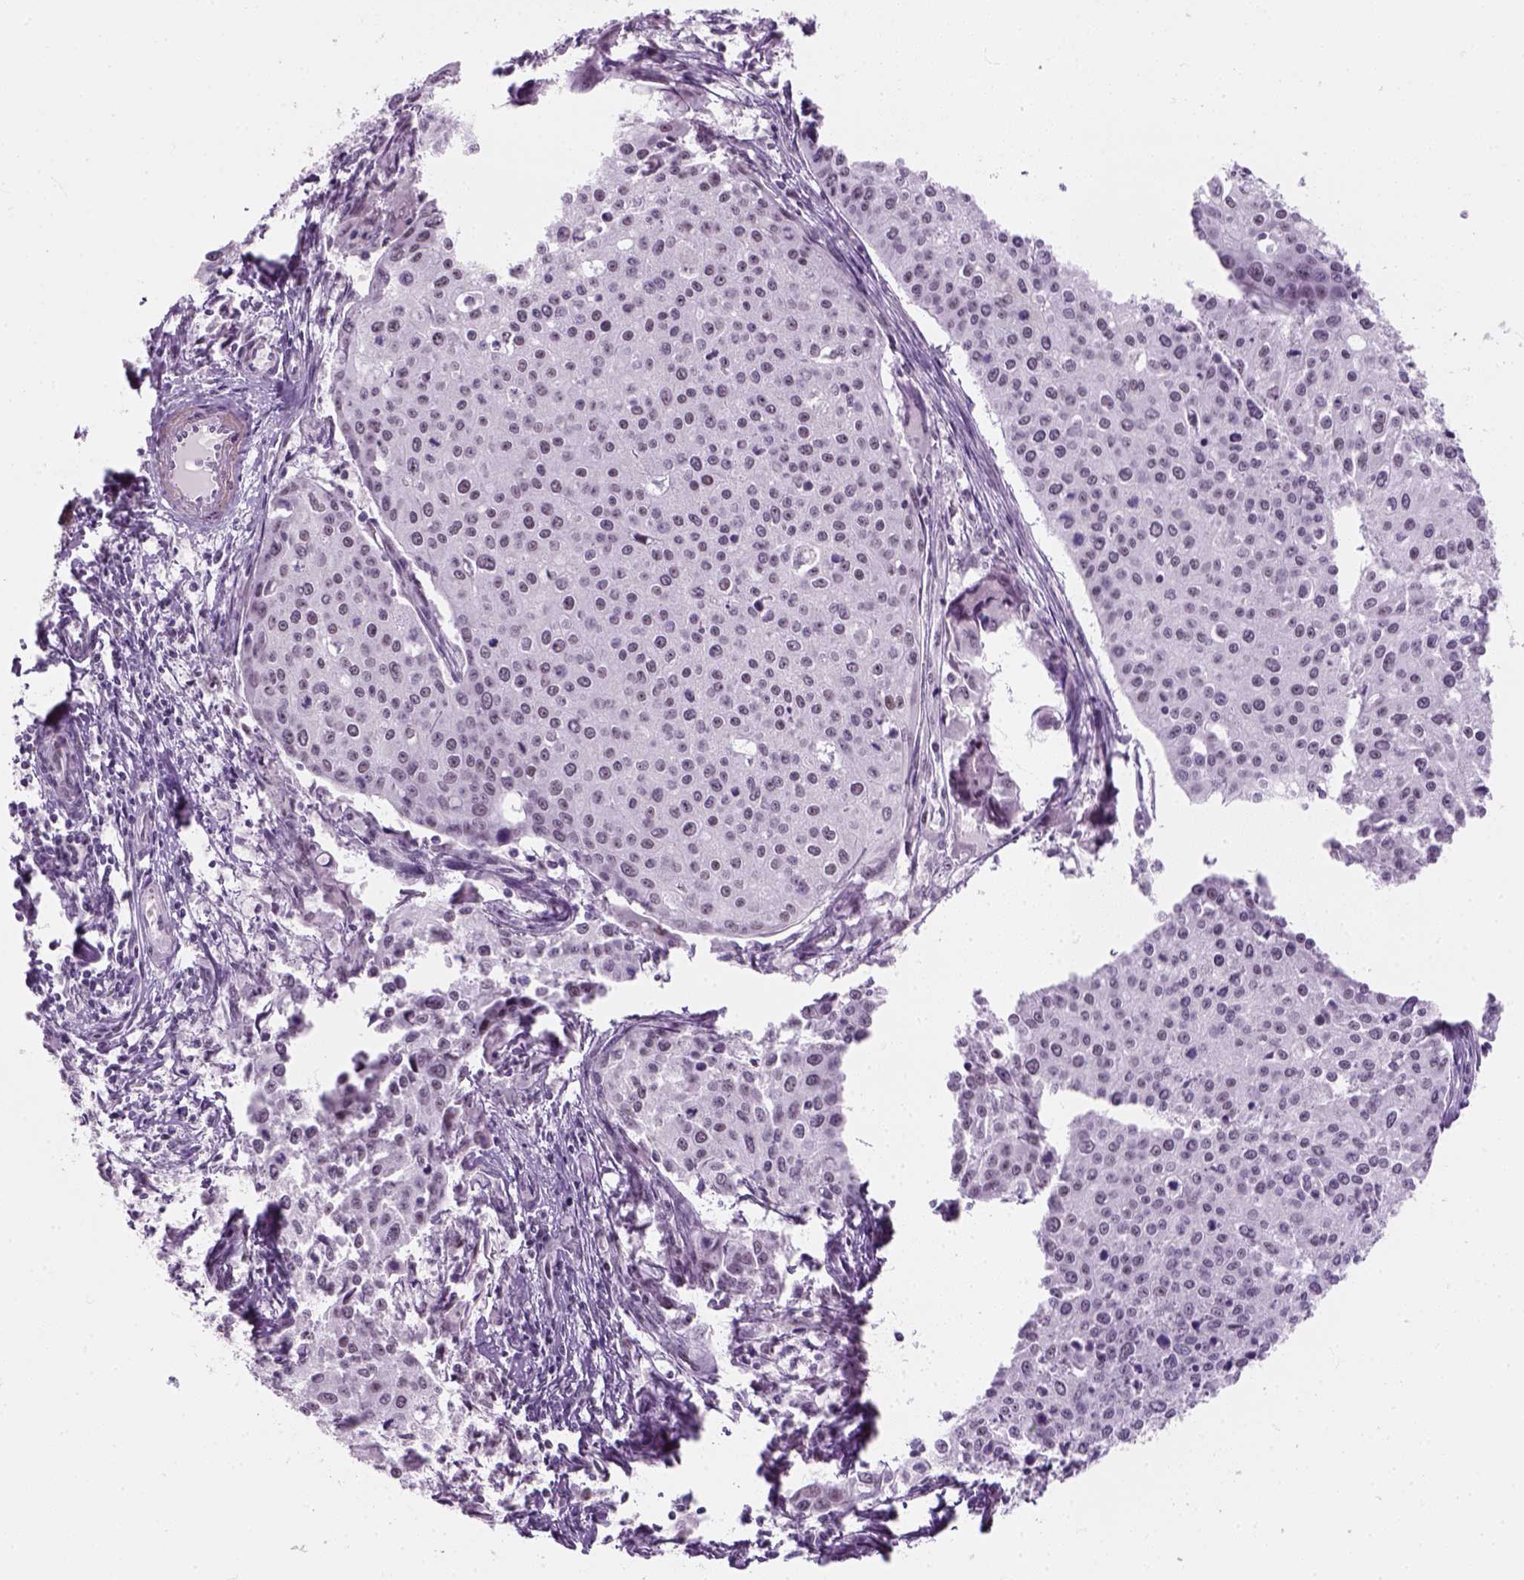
{"staining": {"intensity": "negative", "quantity": "none", "location": "none"}, "tissue": "cervical cancer", "cell_type": "Tumor cells", "image_type": "cancer", "snomed": [{"axis": "morphology", "description": "Squamous cell carcinoma, NOS"}, {"axis": "topography", "description": "Cervix"}], "caption": "Tumor cells are negative for protein expression in human cervical cancer.", "gene": "ZNF865", "patient": {"sex": "female", "age": 38}}